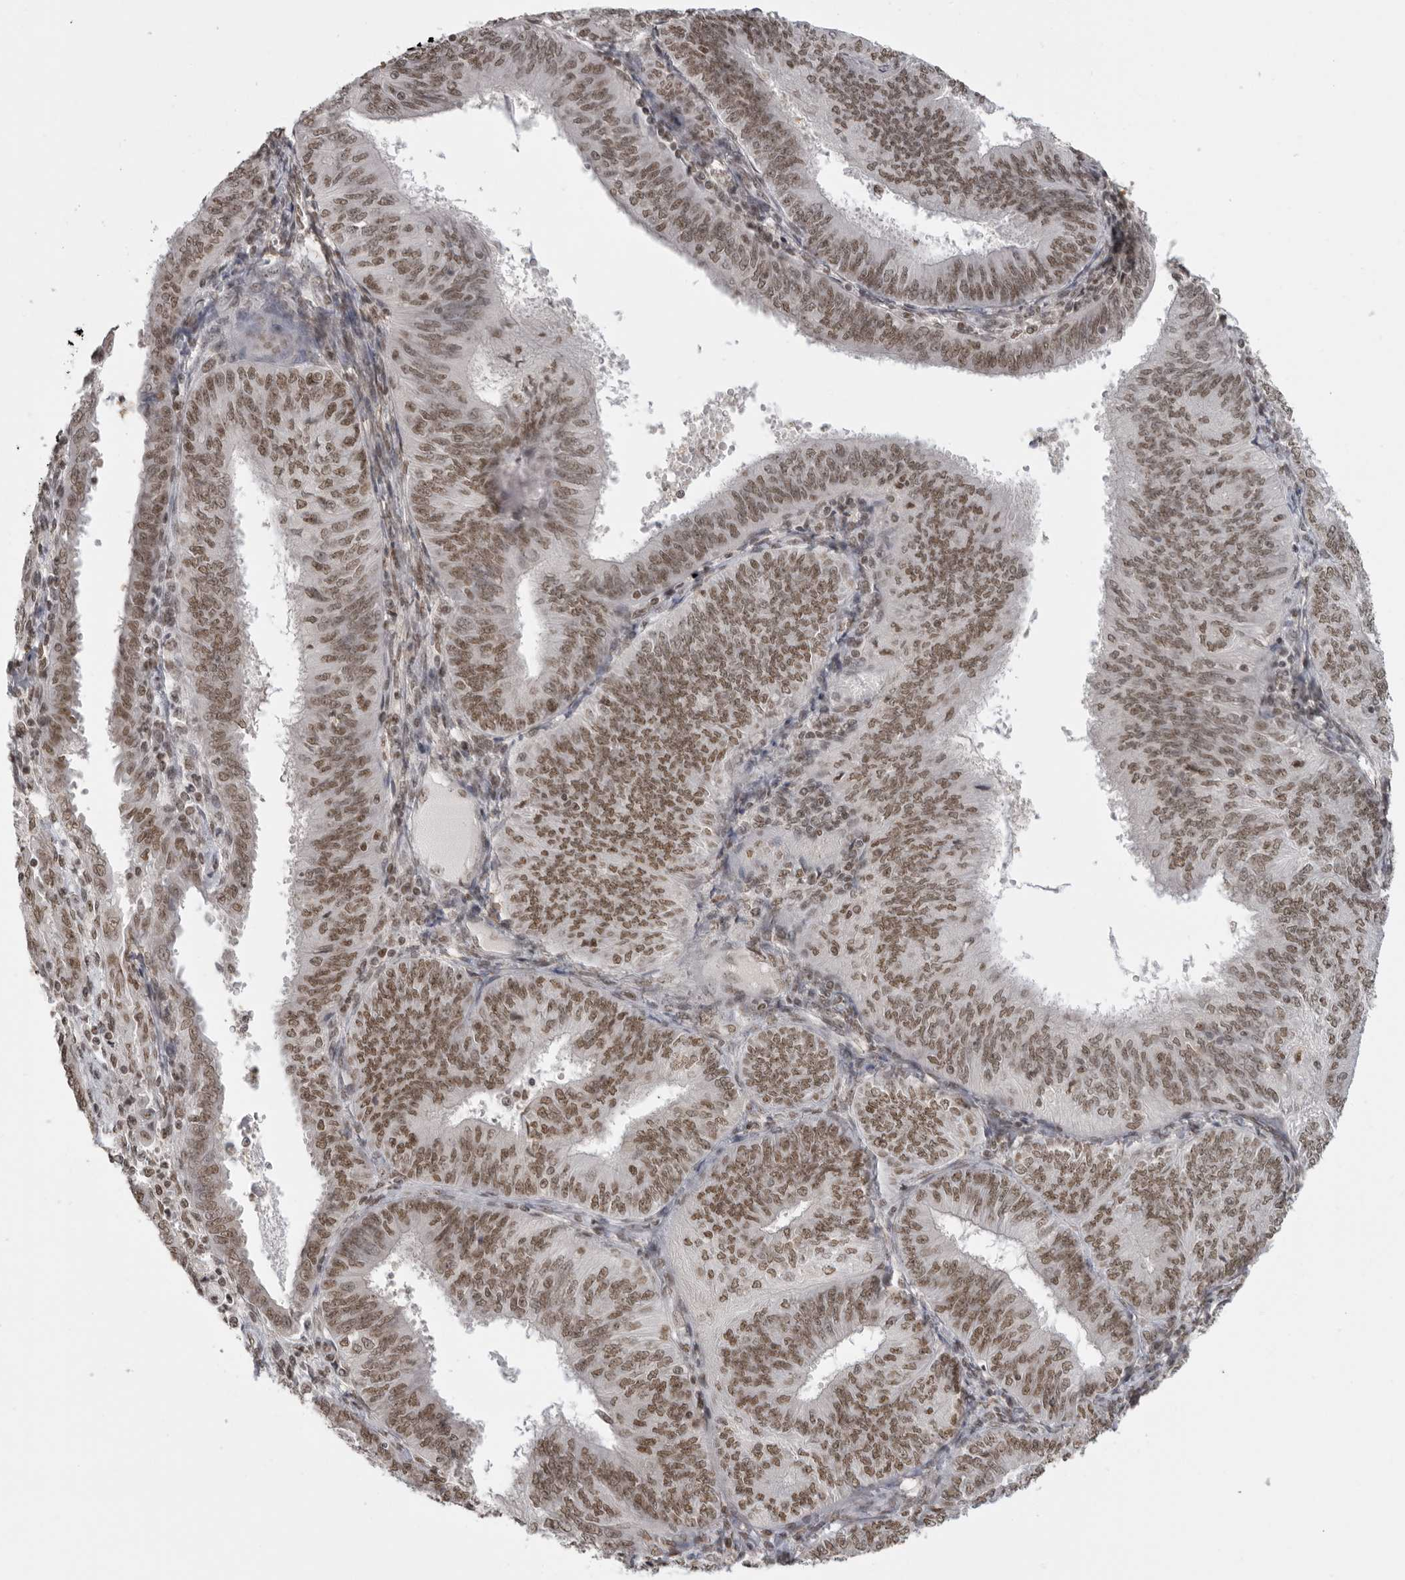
{"staining": {"intensity": "moderate", "quantity": ">75%", "location": "nuclear"}, "tissue": "endometrial cancer", "cell_type": "Tumor cells", "image_type": "cancer", "snomed": [{"axis": "morphology", "description": "Adenocarcinoma, NOS"}, {"axis": "topography", "description": "Endometrium"}], "caption": "Brown immunohistochemical staining in adenocarcinoma (endometrial) shows moderate nuclear expression in about >75% of tumor cells.", "gene": "RPA2", "patient": {"sex": "female", "age": 58}}